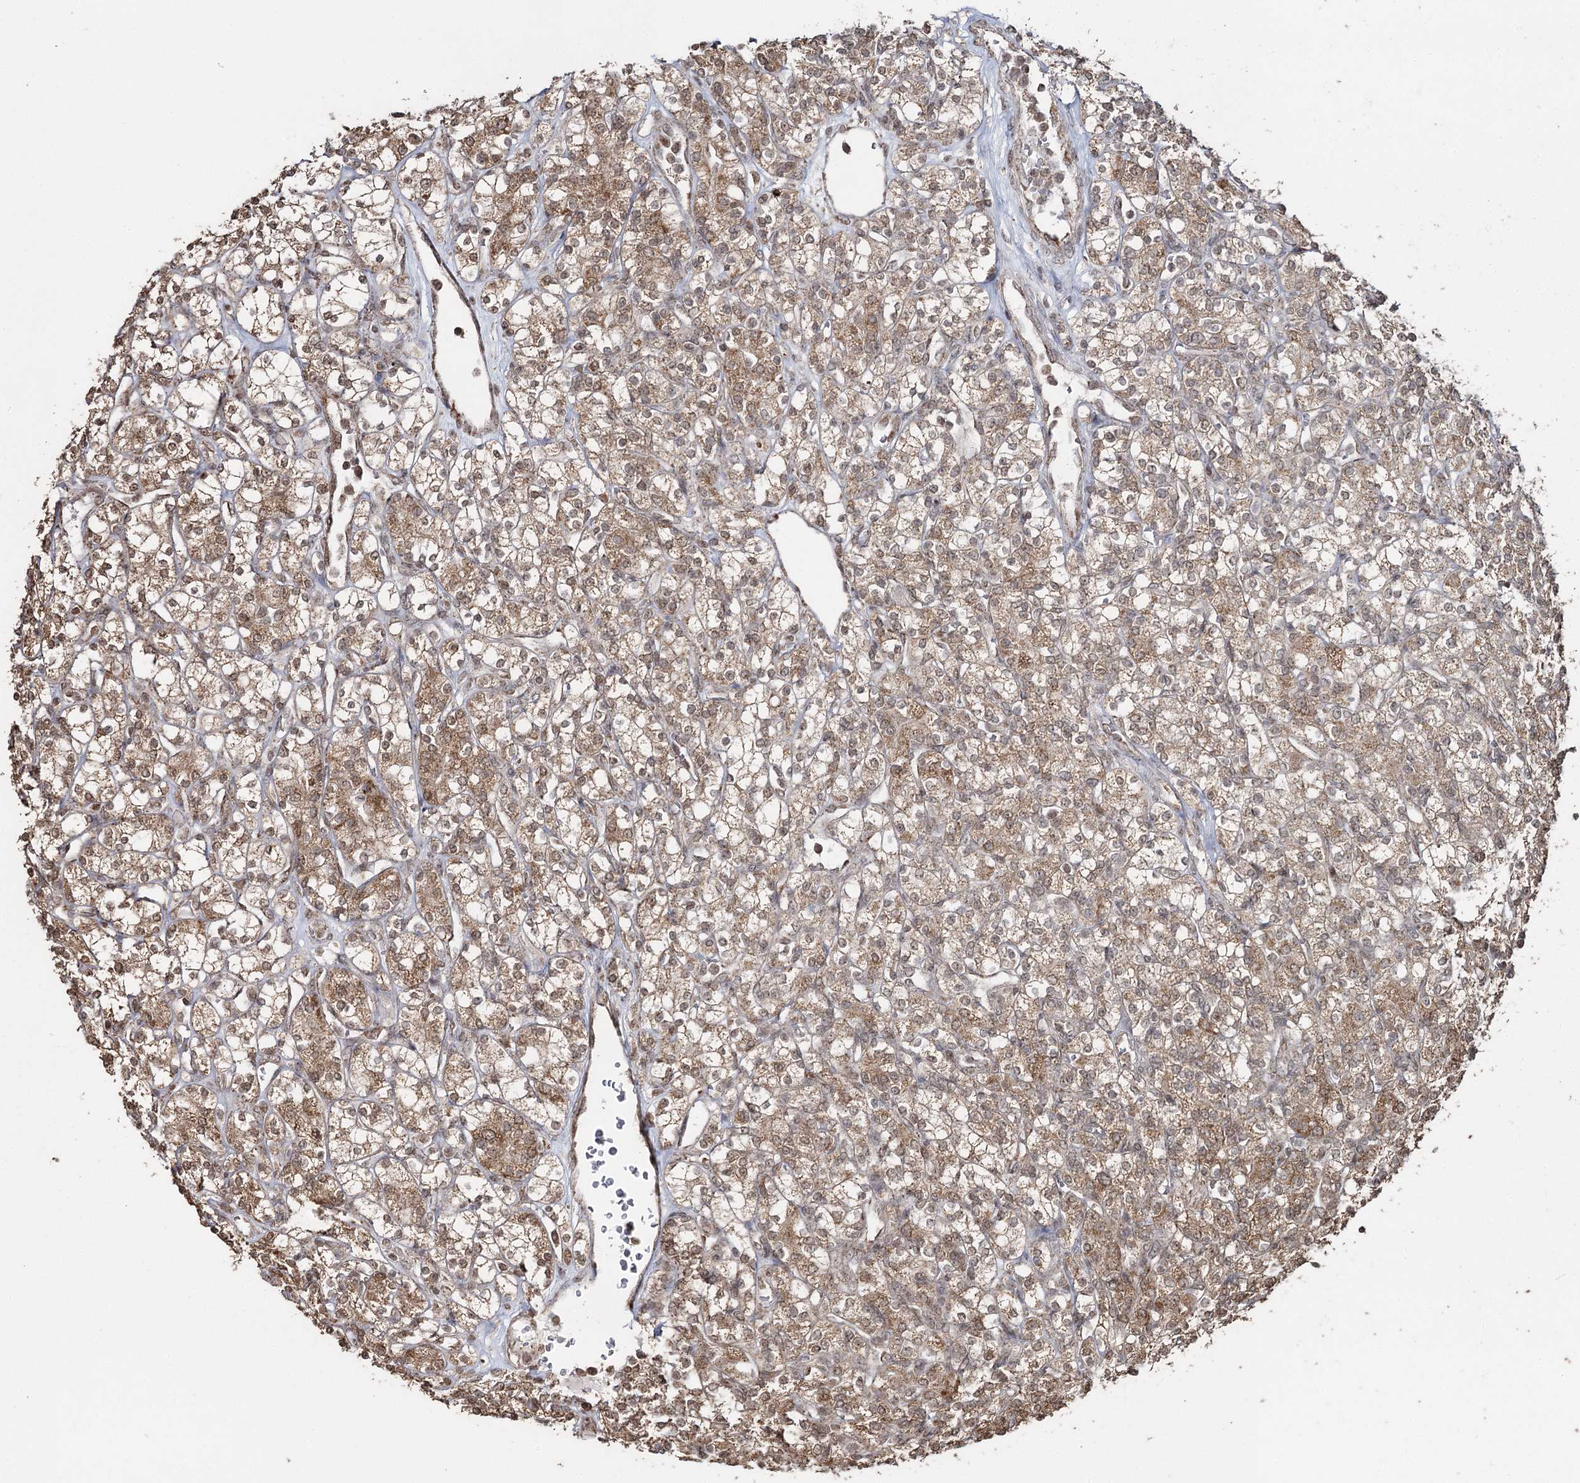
{"staining": {"intensity": "moderate", "quantity": ">75%", "location": "cytoplasmic/membranous,nuclear"}, "tissue": "renal cancer", "cell_type": "Tumor cells", "image_type": "cancer", "snomed": [{"axis": "morphology", "description": "Adenocarcinoma, NOS"}, {"axis": "topography", "description": "Kidney"}], "caption": "IHC (DAB (3,3'-diaminobenzidine)) staining of human adenocarcinoma (renal) displays moderate cytoplasmic/membranous and nuclear protein positivity in about >75% of tumor cells.", "gene": "PDHX", "patient": {"sex": "male", "age": 77}}